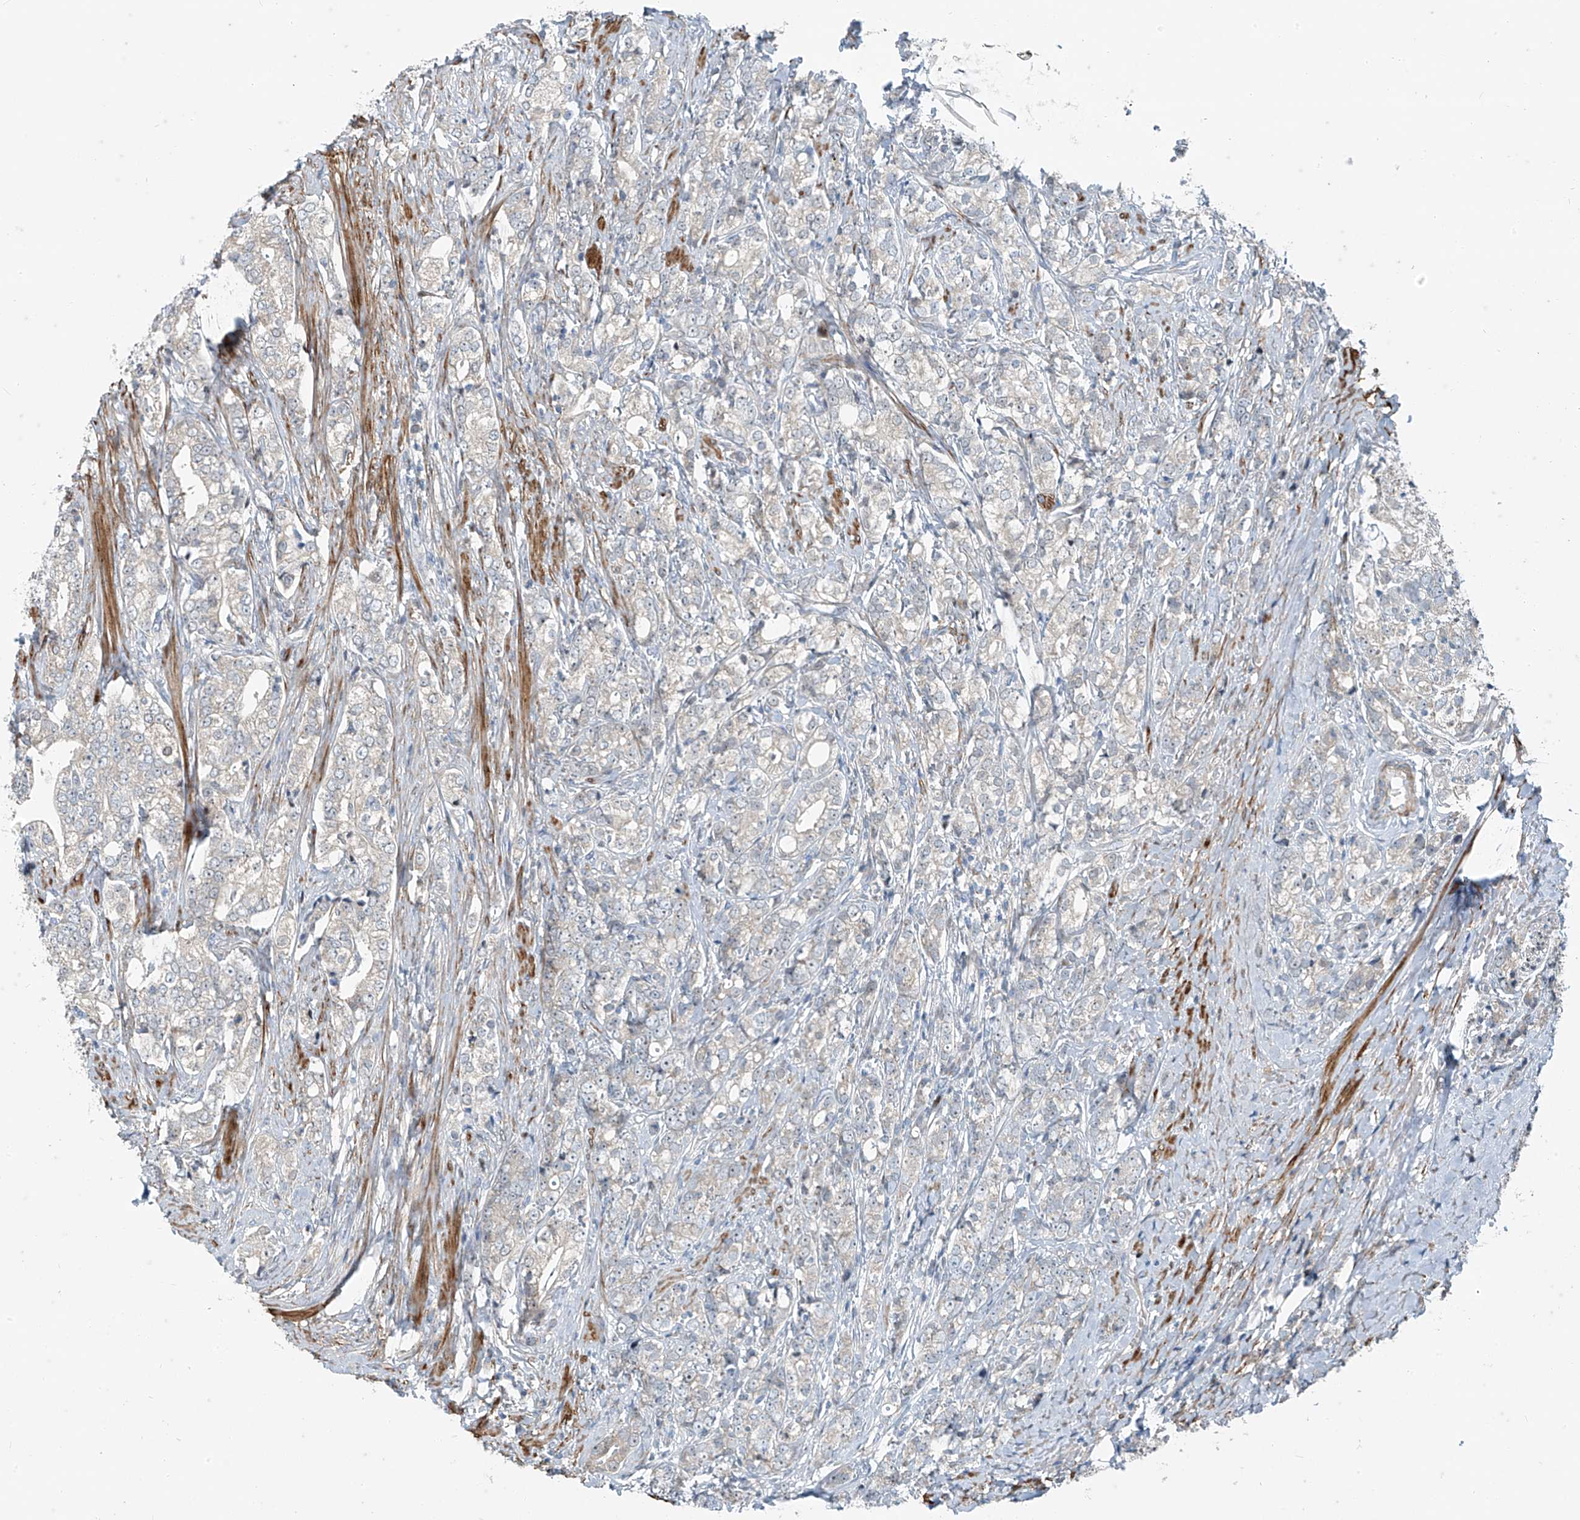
{"staining": {"intensity": "negative", "quantity": "none", "location": "none"}, "tissue": "prostate cancer", "cell_type": "Tumor cells", "image_type": "cancer", "snomed": [{"axis": "morphology", "description": "Adenocarcinoma, High grade"}, {"axis": "topography", "description": "Prostate"}], "caption": "DAB immunohistochemical staining of human prostate cancer shows no significant expression in tumor cells. (Brightfield microscopy of DAB IHC at high magnification).", "gene": "PPCS", "patient": {"sex": "male", "age": 69}}